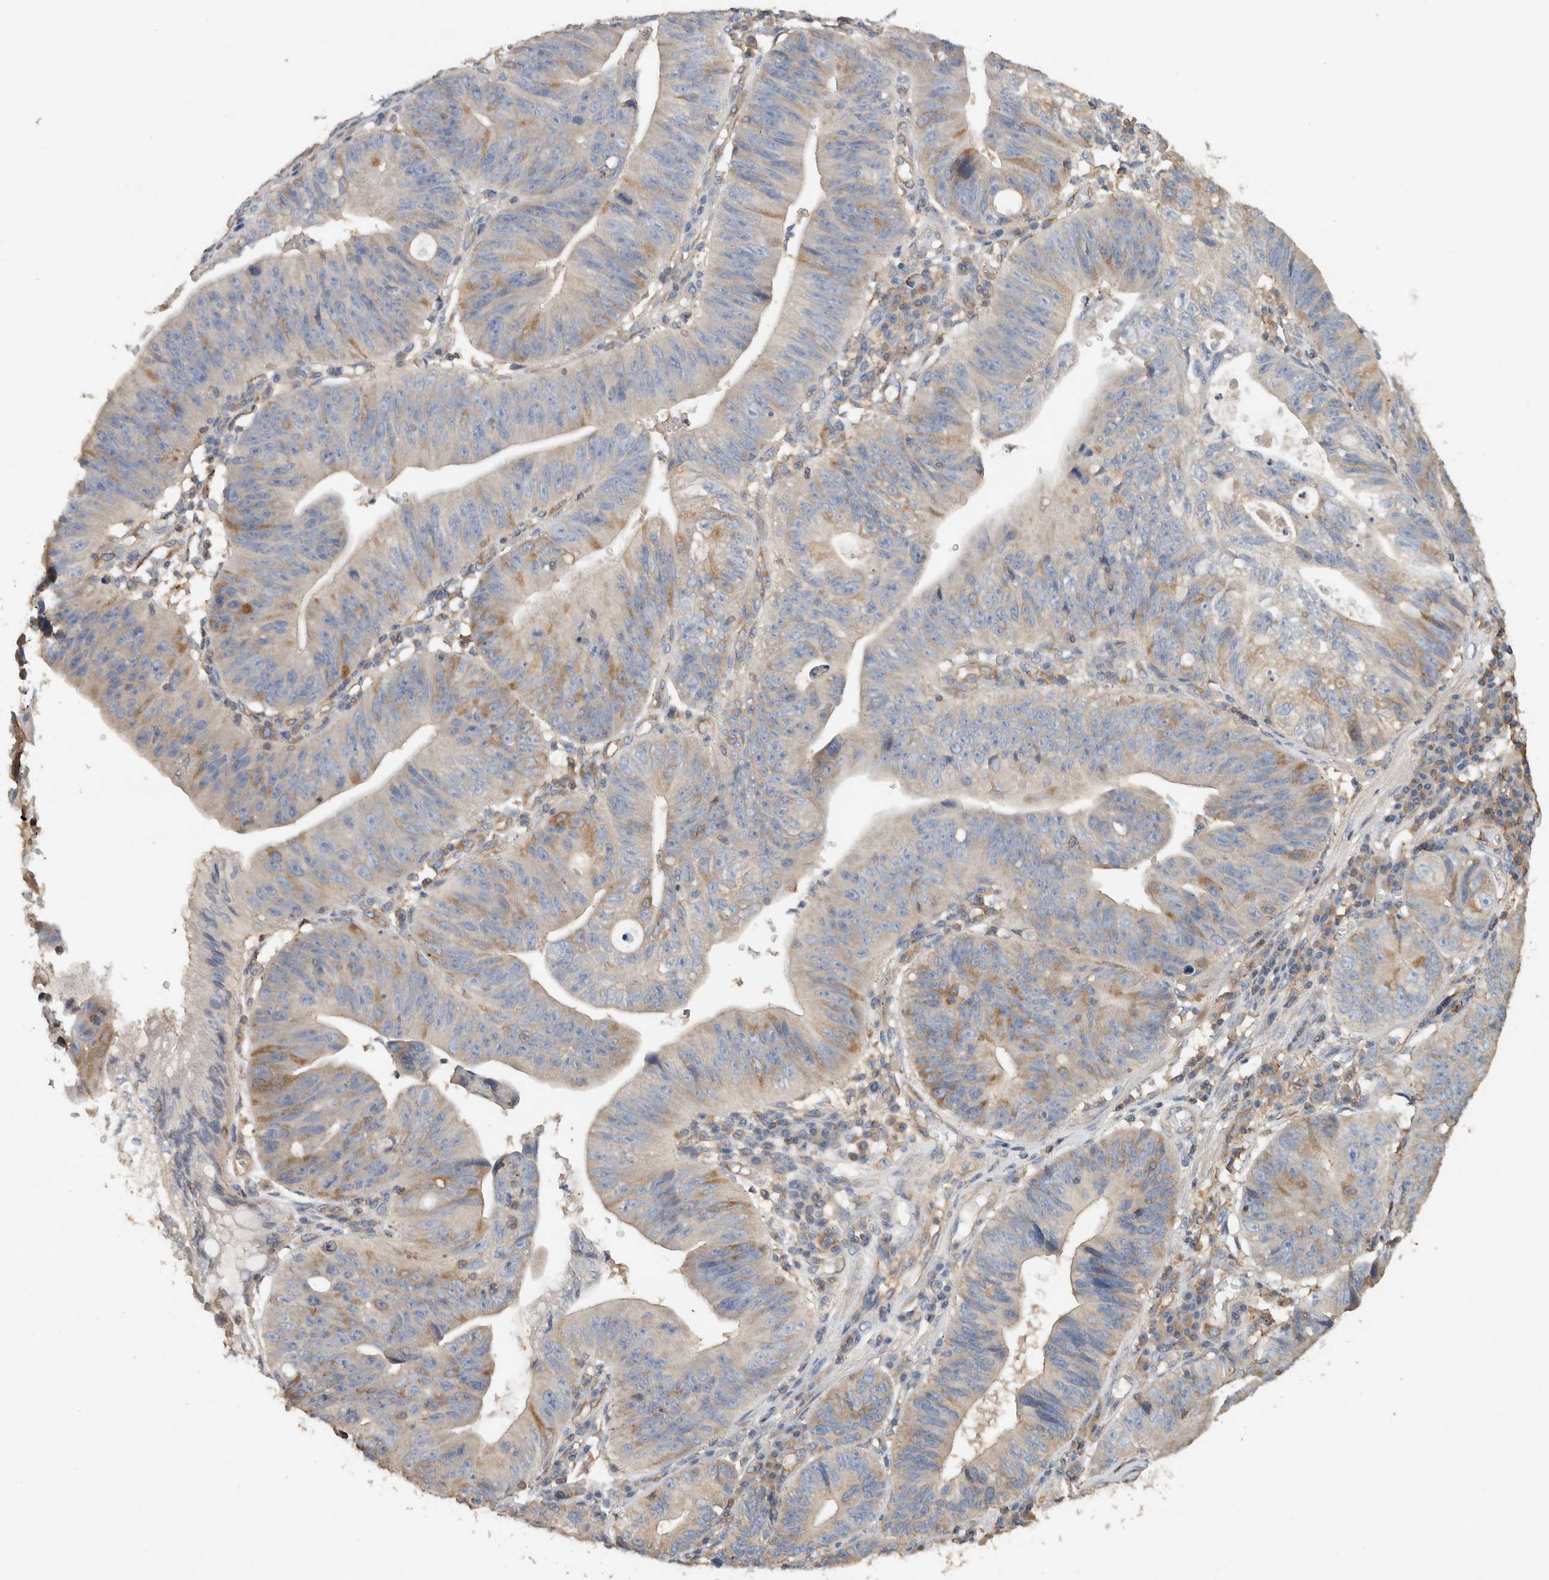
{"staining": {"intensity": "moderate", "quantity": "<25%", "location": "cytoplasmic/membranous"}, "tissue": "stomach cancer", "cell_type": "Tumor cells", "image_type": "cancer", "snomed": [{"axis": "morphology", "description": "Adenocarcinoma, NOS"}, {"axis": "topography", "description": "Stomach"}], "caption": "Immunohistochemical staining of adenocarcinoma (stomach) exhibits low levels of moderate cytoplasmic/membranous protein staining in about <25% of tumor cells.", "gene": "EIF4G3", "patient": {"sex": "male", "age": 59}}